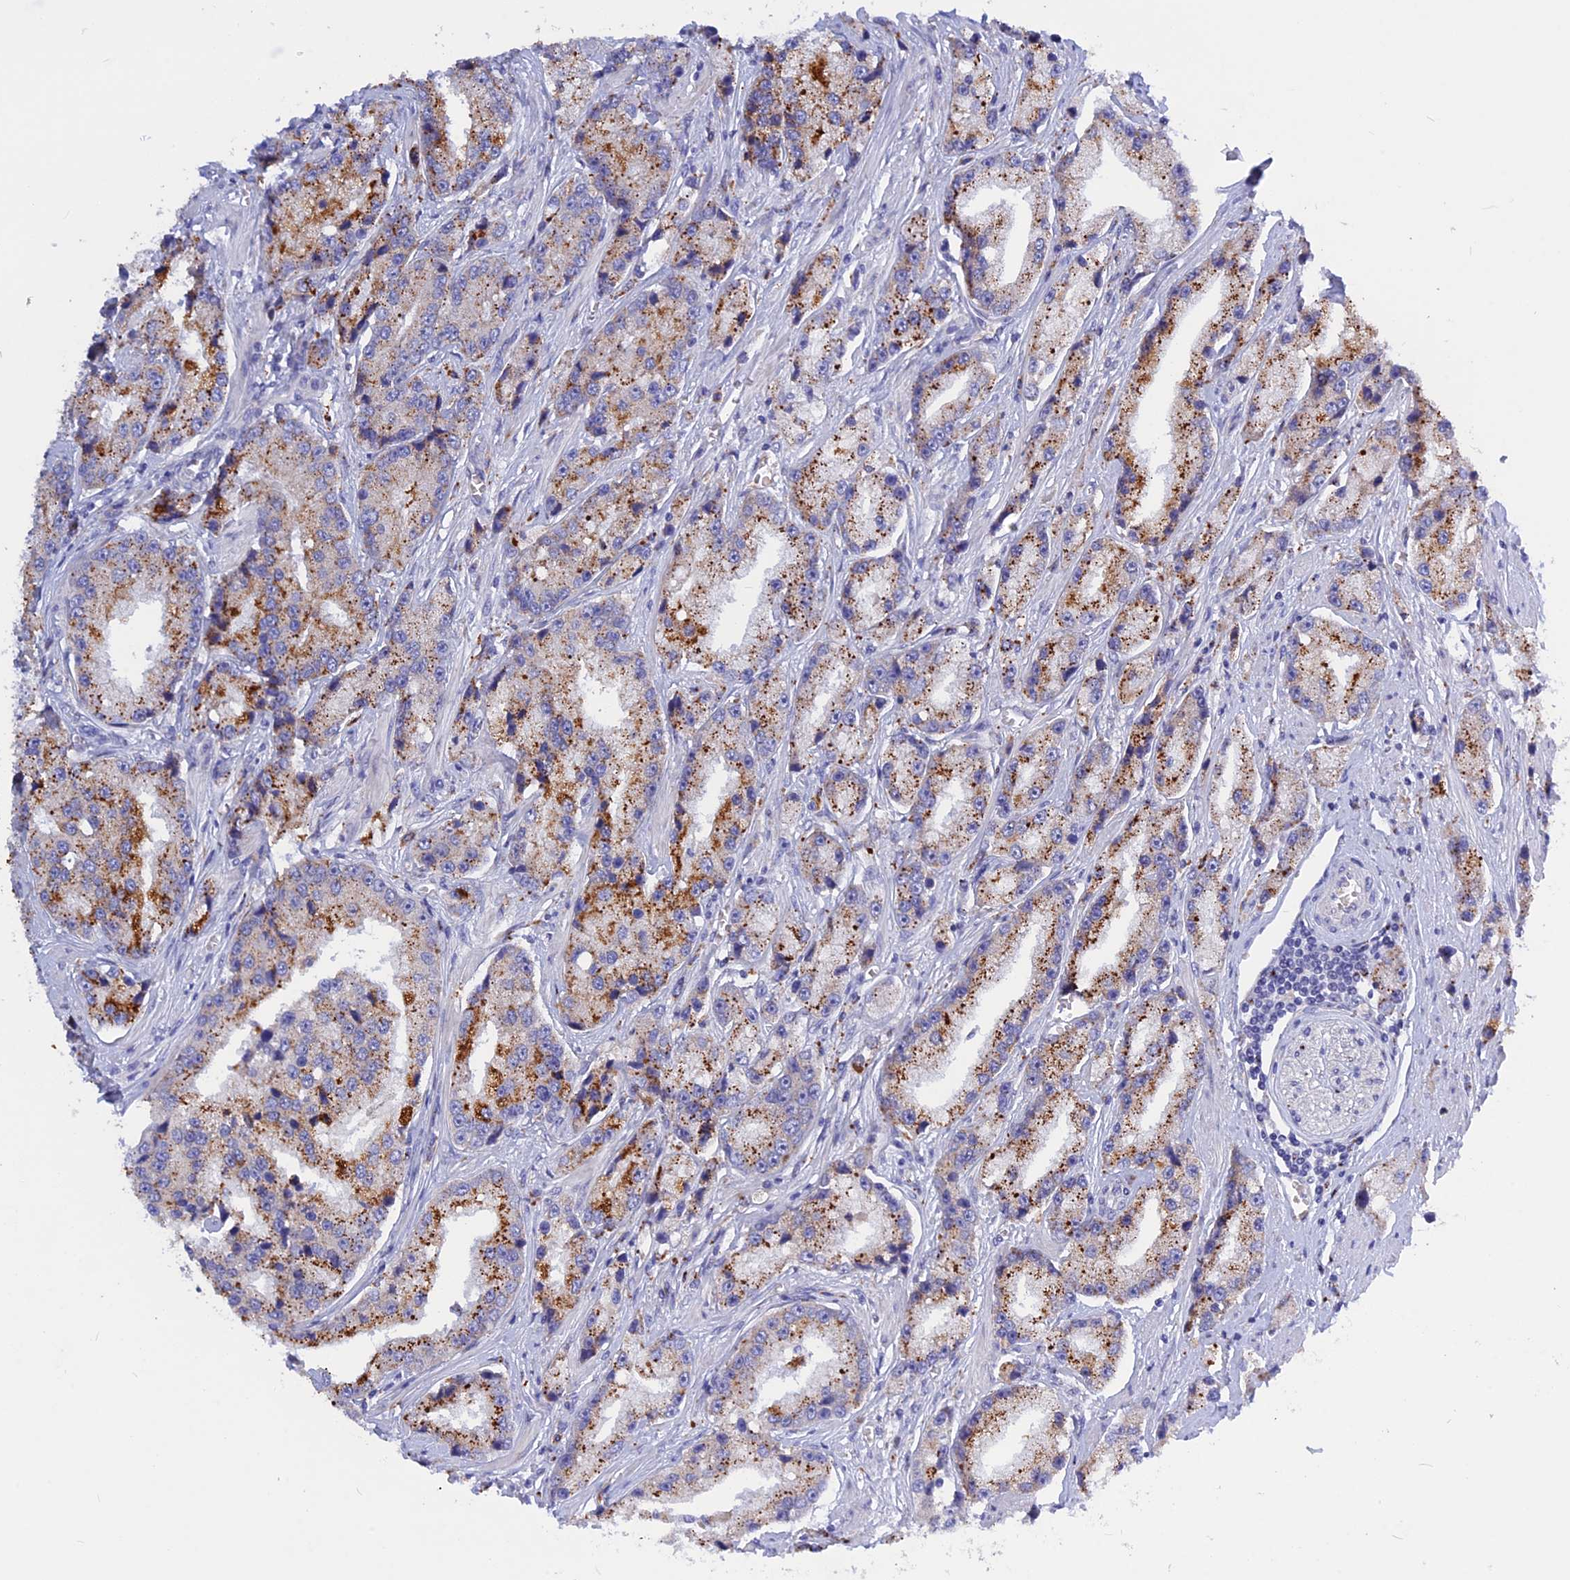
{"staining": {"intensity": "moderate", "quantity": "25%-75%", "location": "cytoplasmic/membranous"}, "tissue": "prostate cancer", "cell_type": "Tumor cells", "image_type": "cancer", "snomed": [{"axis": "morphology", "description": "Adenocarcinoma, High grade"}, {"axis": "topography", "description": "Prostate"}], "caption": "This photomicrograph reveals immunohistochemistry (IHC) staining of adenocarcinoma (high-grade) (prostate), with medium moderate cytoplasmic/membranous expression in about 25%-75% of tumor cells.", "gene": "GK5", "patient": {"sex": "male", "age": 74}}